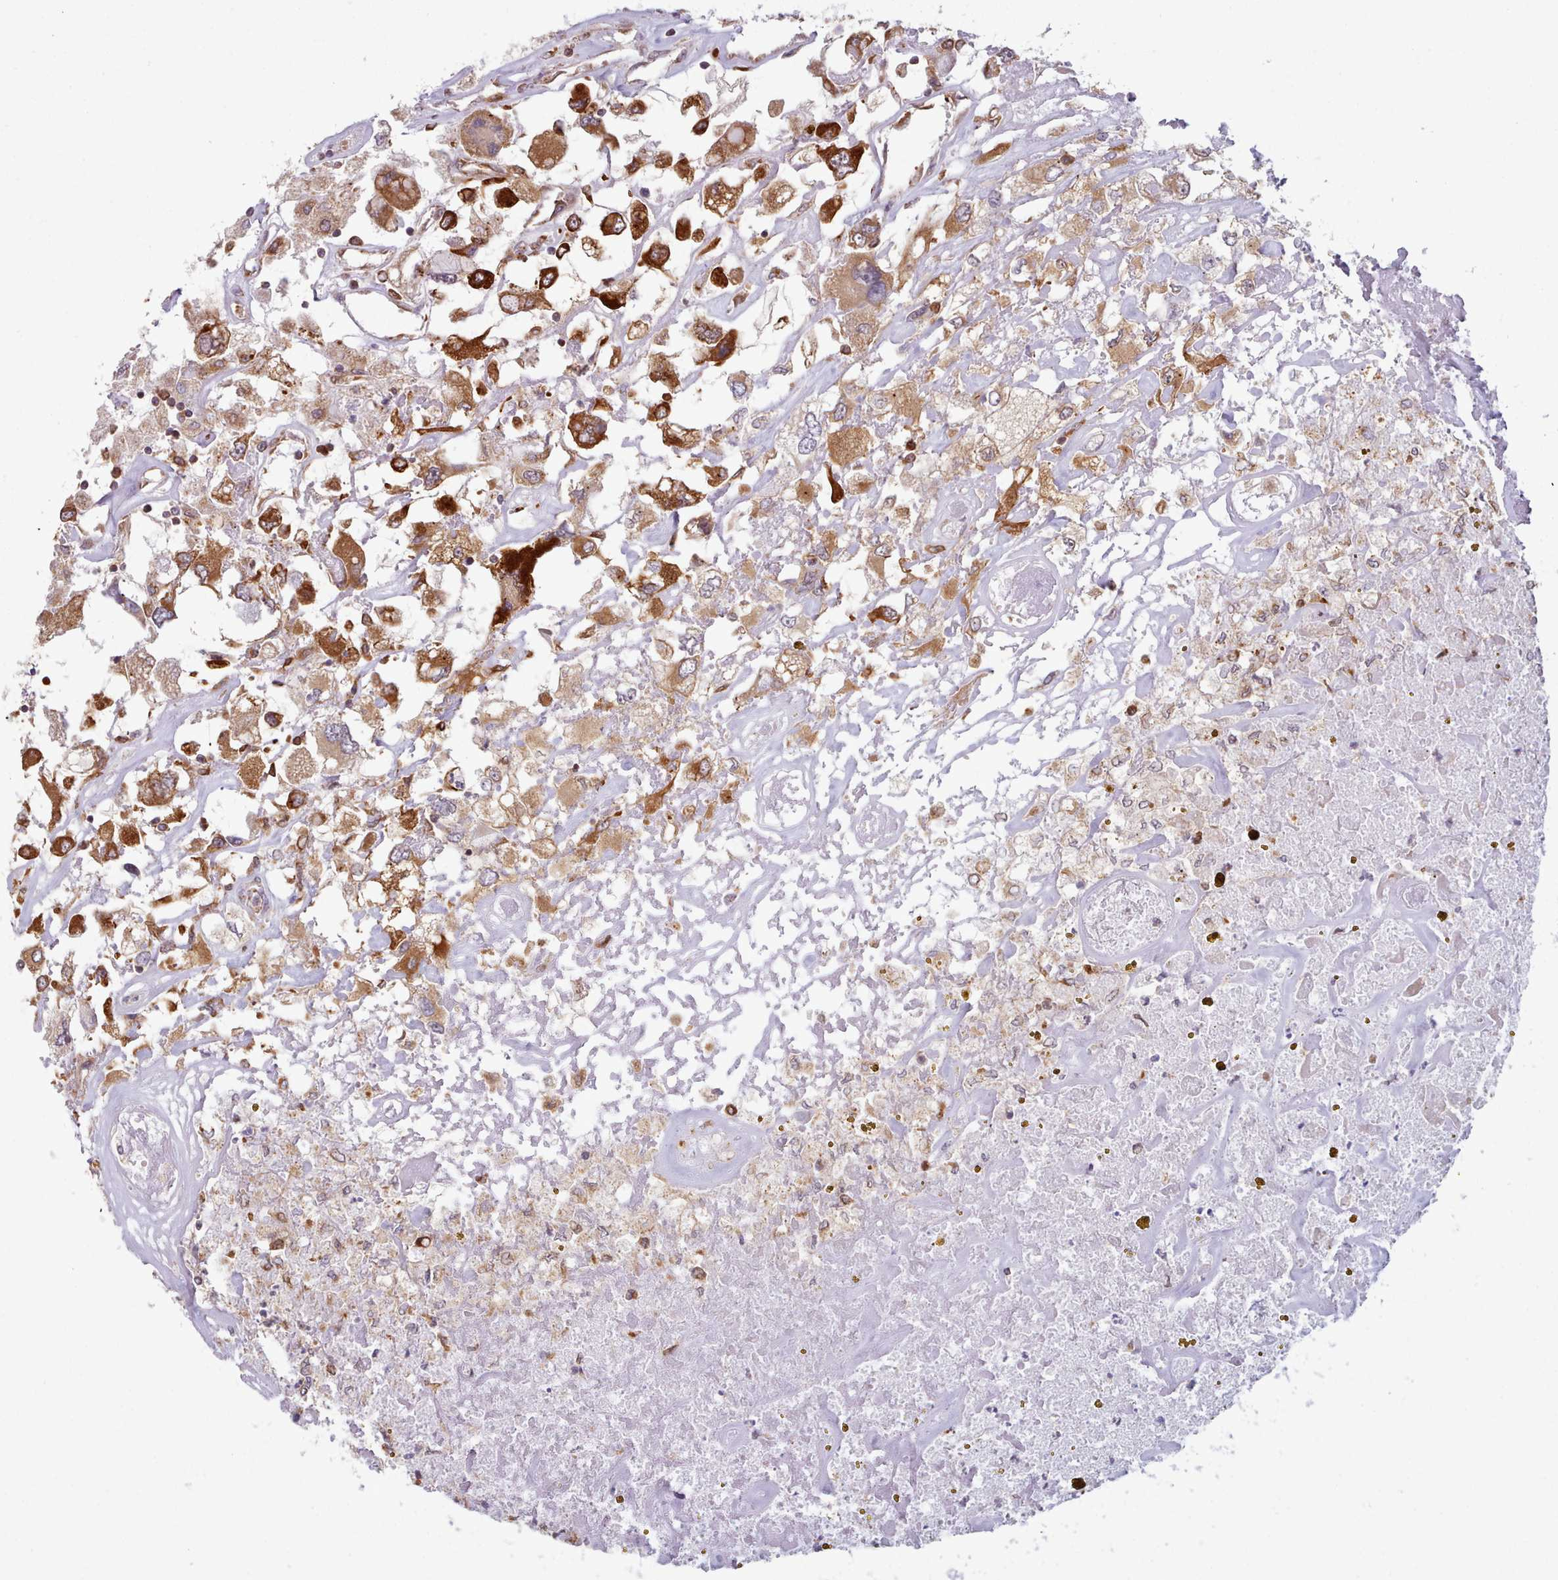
{"staining": {"intensity": "strong", "quantity": ">75%", "location": "cytoplasmic/membranous"}, "tissue": "renal cancer", "cell_type": "Tumor cells", "image_type": "cancer", "snomed": [{"axis": "morphology", "description": "Adenocarcinoma, NOS"}, {"axis": "topography", "description": "Kidney"}], "caption": "Human renal cancer stained for a protein (brown) shows strong cytoplasmic/membranous positive positivity in about >75% of tumor cells.", "gene": "CRYBG1", "patient": {"sex": "female", "age": 52}}